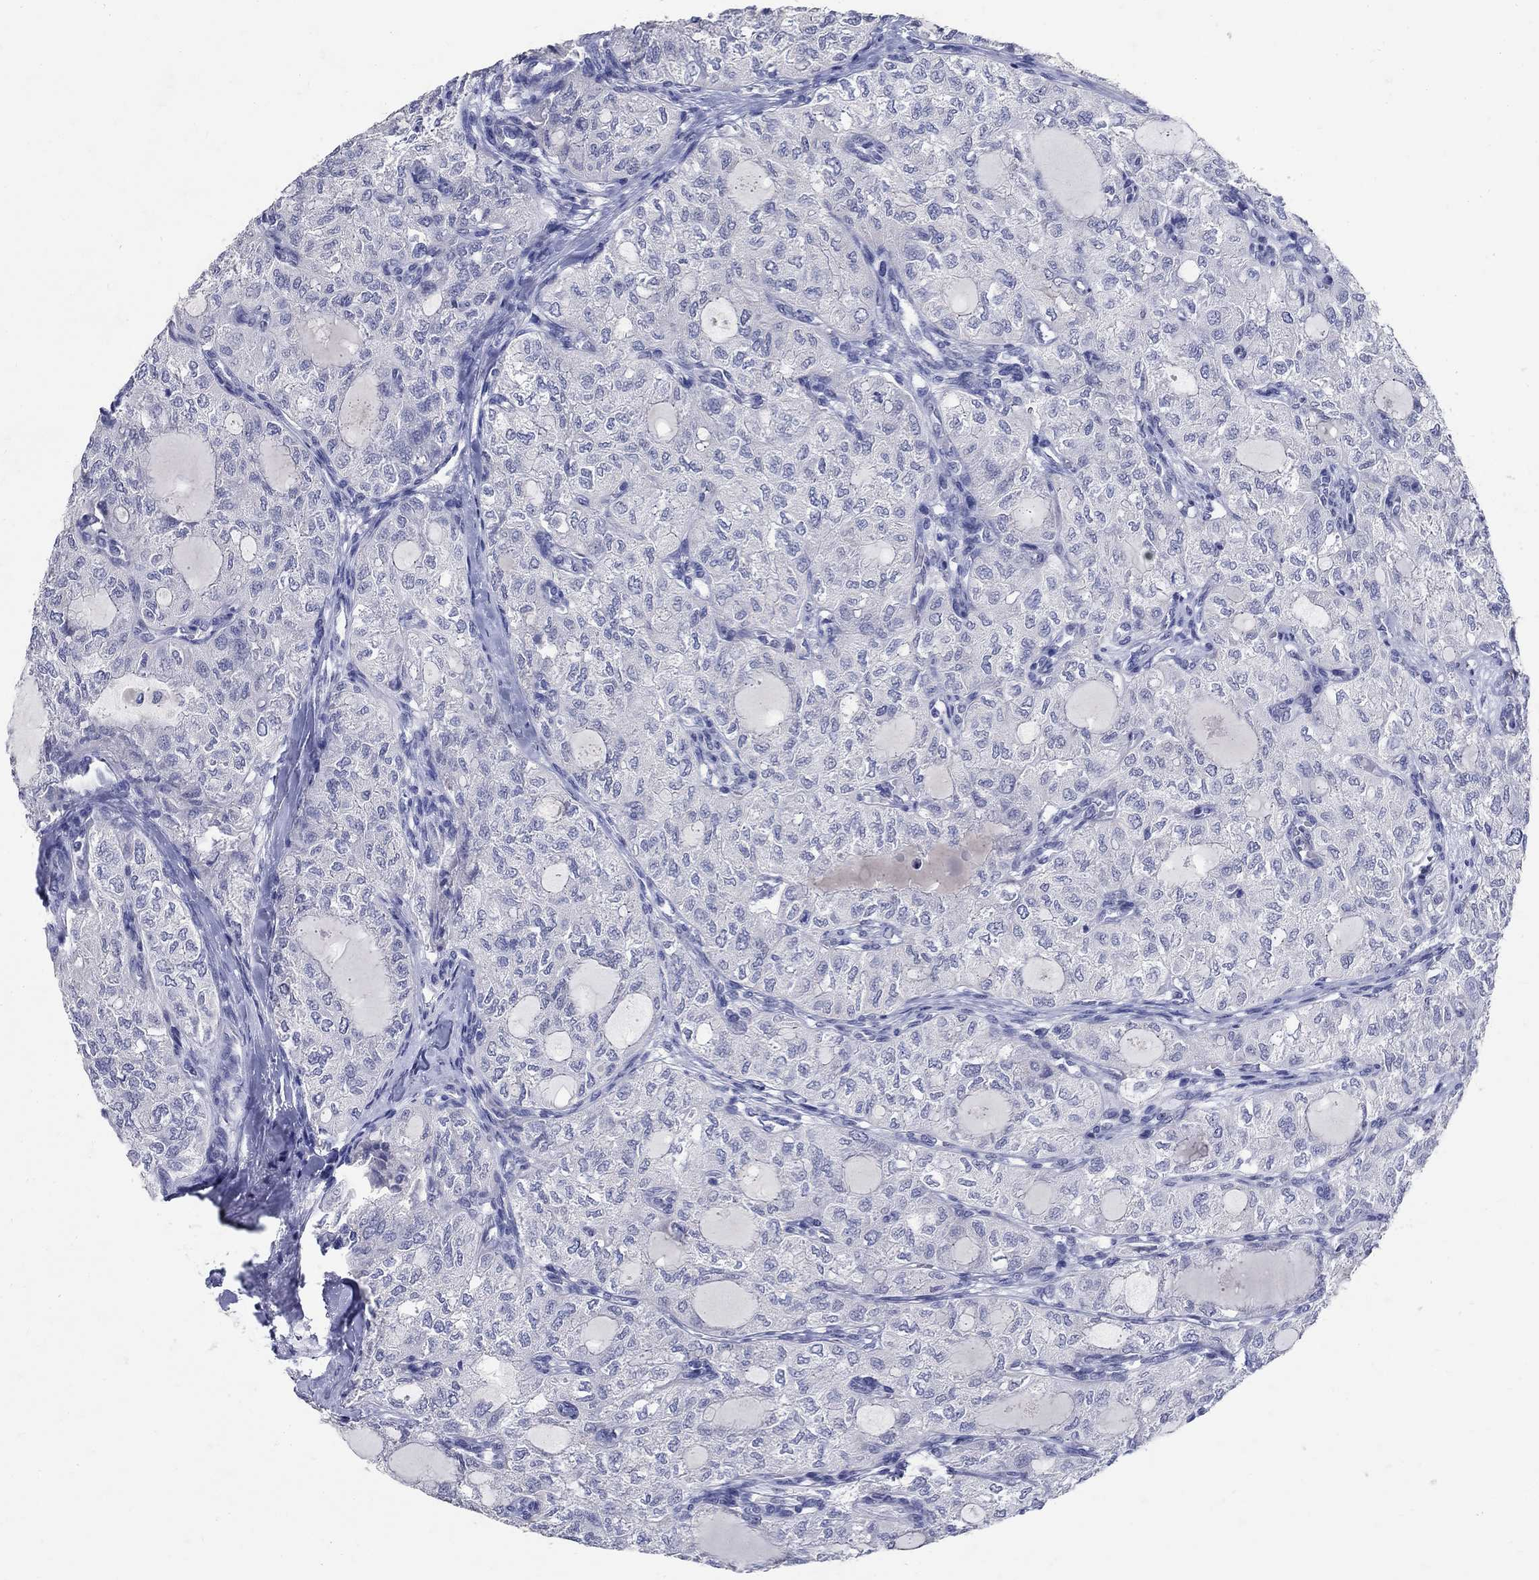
{"staining": {"intensity": "negative", "quantity": "none", "location": "none"}, "tissue": "thyroid cancer", "cell_type": "Tumor cells", "image_type": "cancer", "snomed": [{"axis": "morphology", "description": "Follicular adenoma carcinoma, NOS"}, {"axis": "topography", "description": "Thyroid gland"}], "caption": "DAB immunohistochemical staining of human thyroid follicular adenoma carcinoma displays no significant staining in tumor cells.", "gene": "SOX2", "patient": {"sex": "male", "age": 75}}